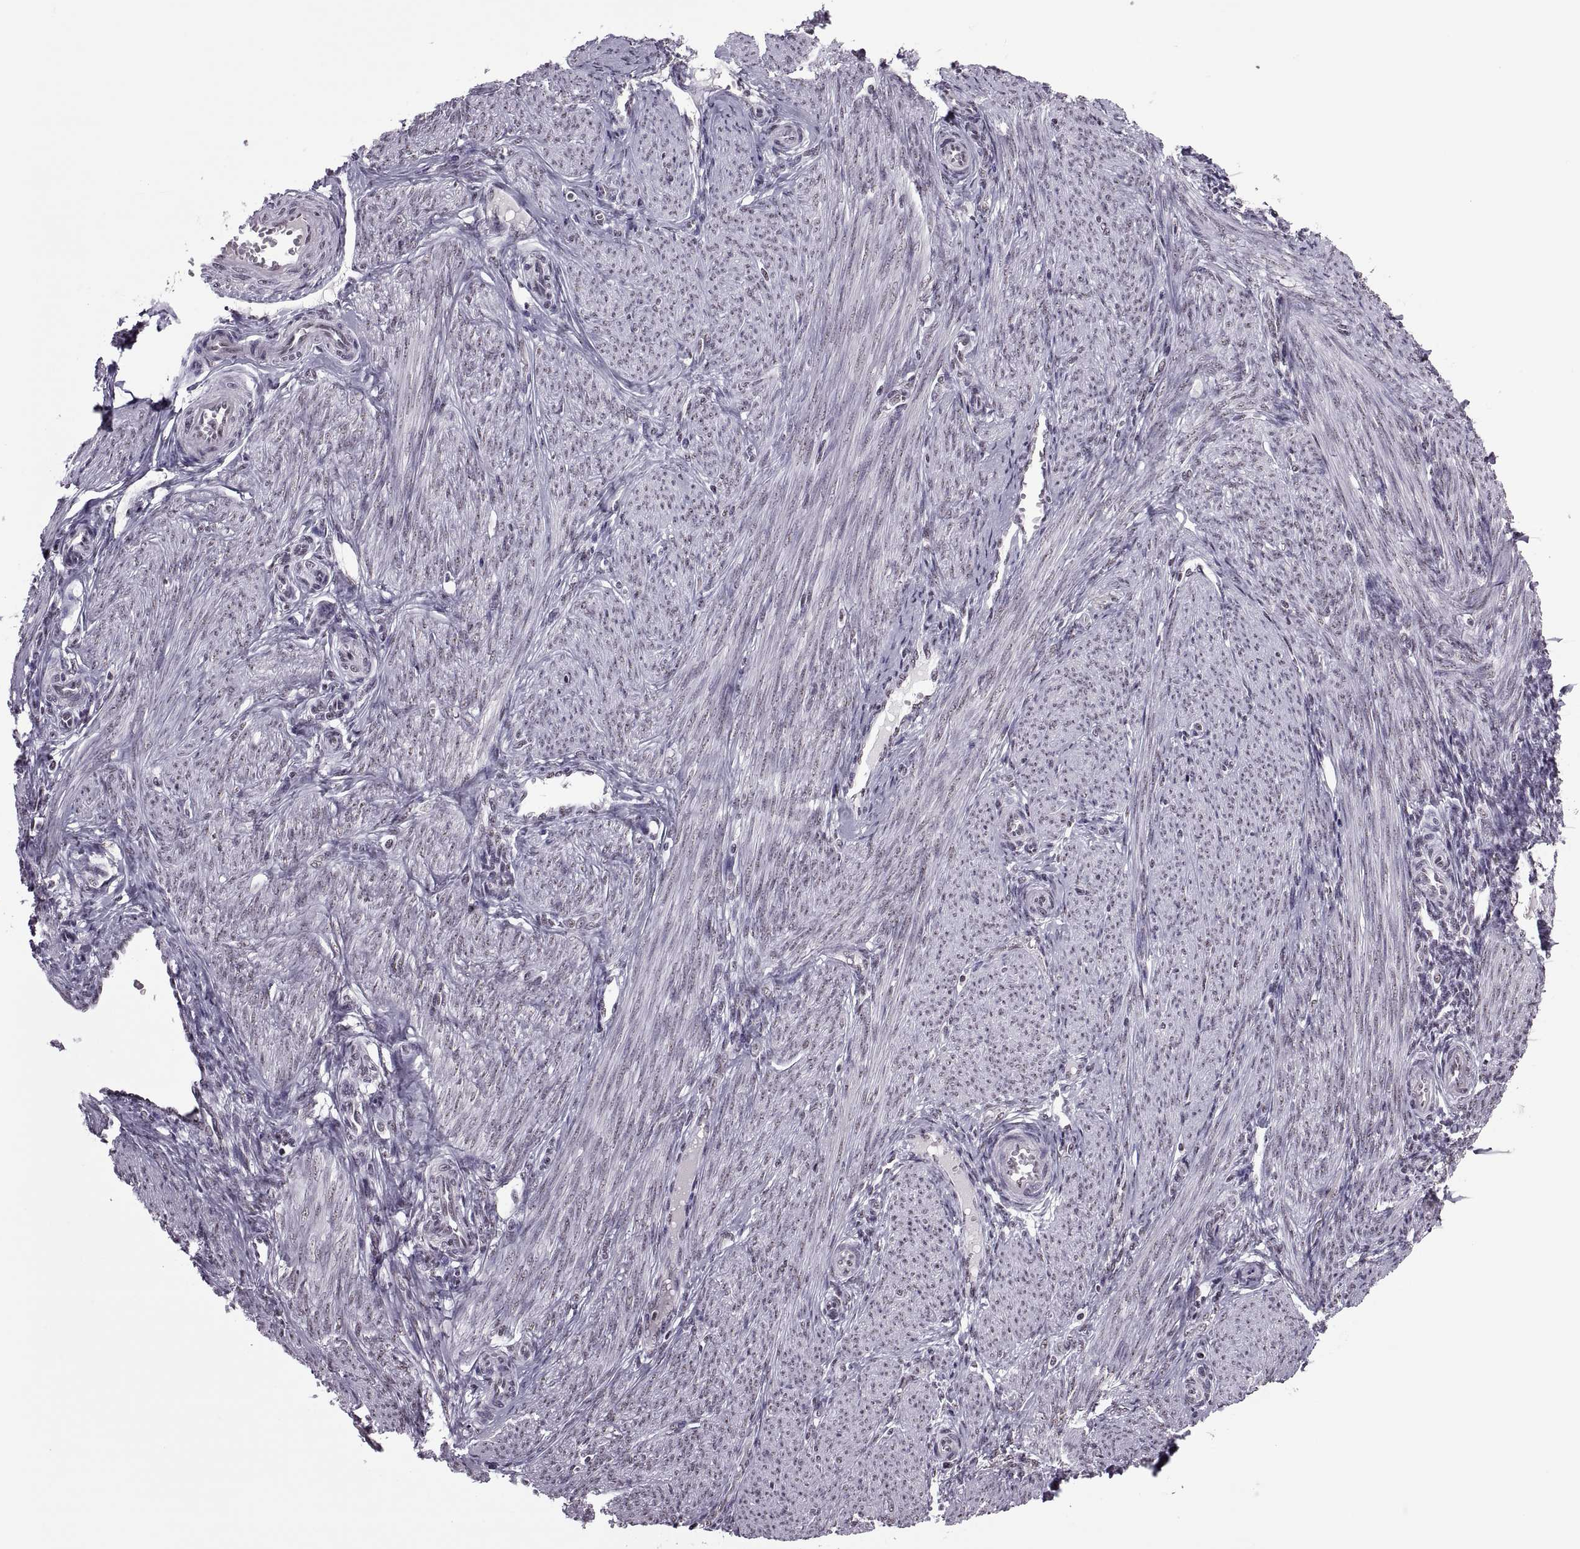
{"staining": {"intensity": "weak", "quantity": "<25%", "location": "nuclear"}, "tissue": "endometrium", "cell_type": "Cells in endometrial stroma", "image_type": "normal", "snomed": [{"axis": "morphology", "description": "Normal tissue, NOS"}, {"axis": "topography", "description": "Endometrium"}], "caption": "High power microscopy photomicrograph of an immunohistochemistry (IHC) micrograph of normal endometrium, revealing no significant positivity in cells in endometrial stroma.", "gene": "MAGEA4", "patient": {"sex": "female", "age": 39}}